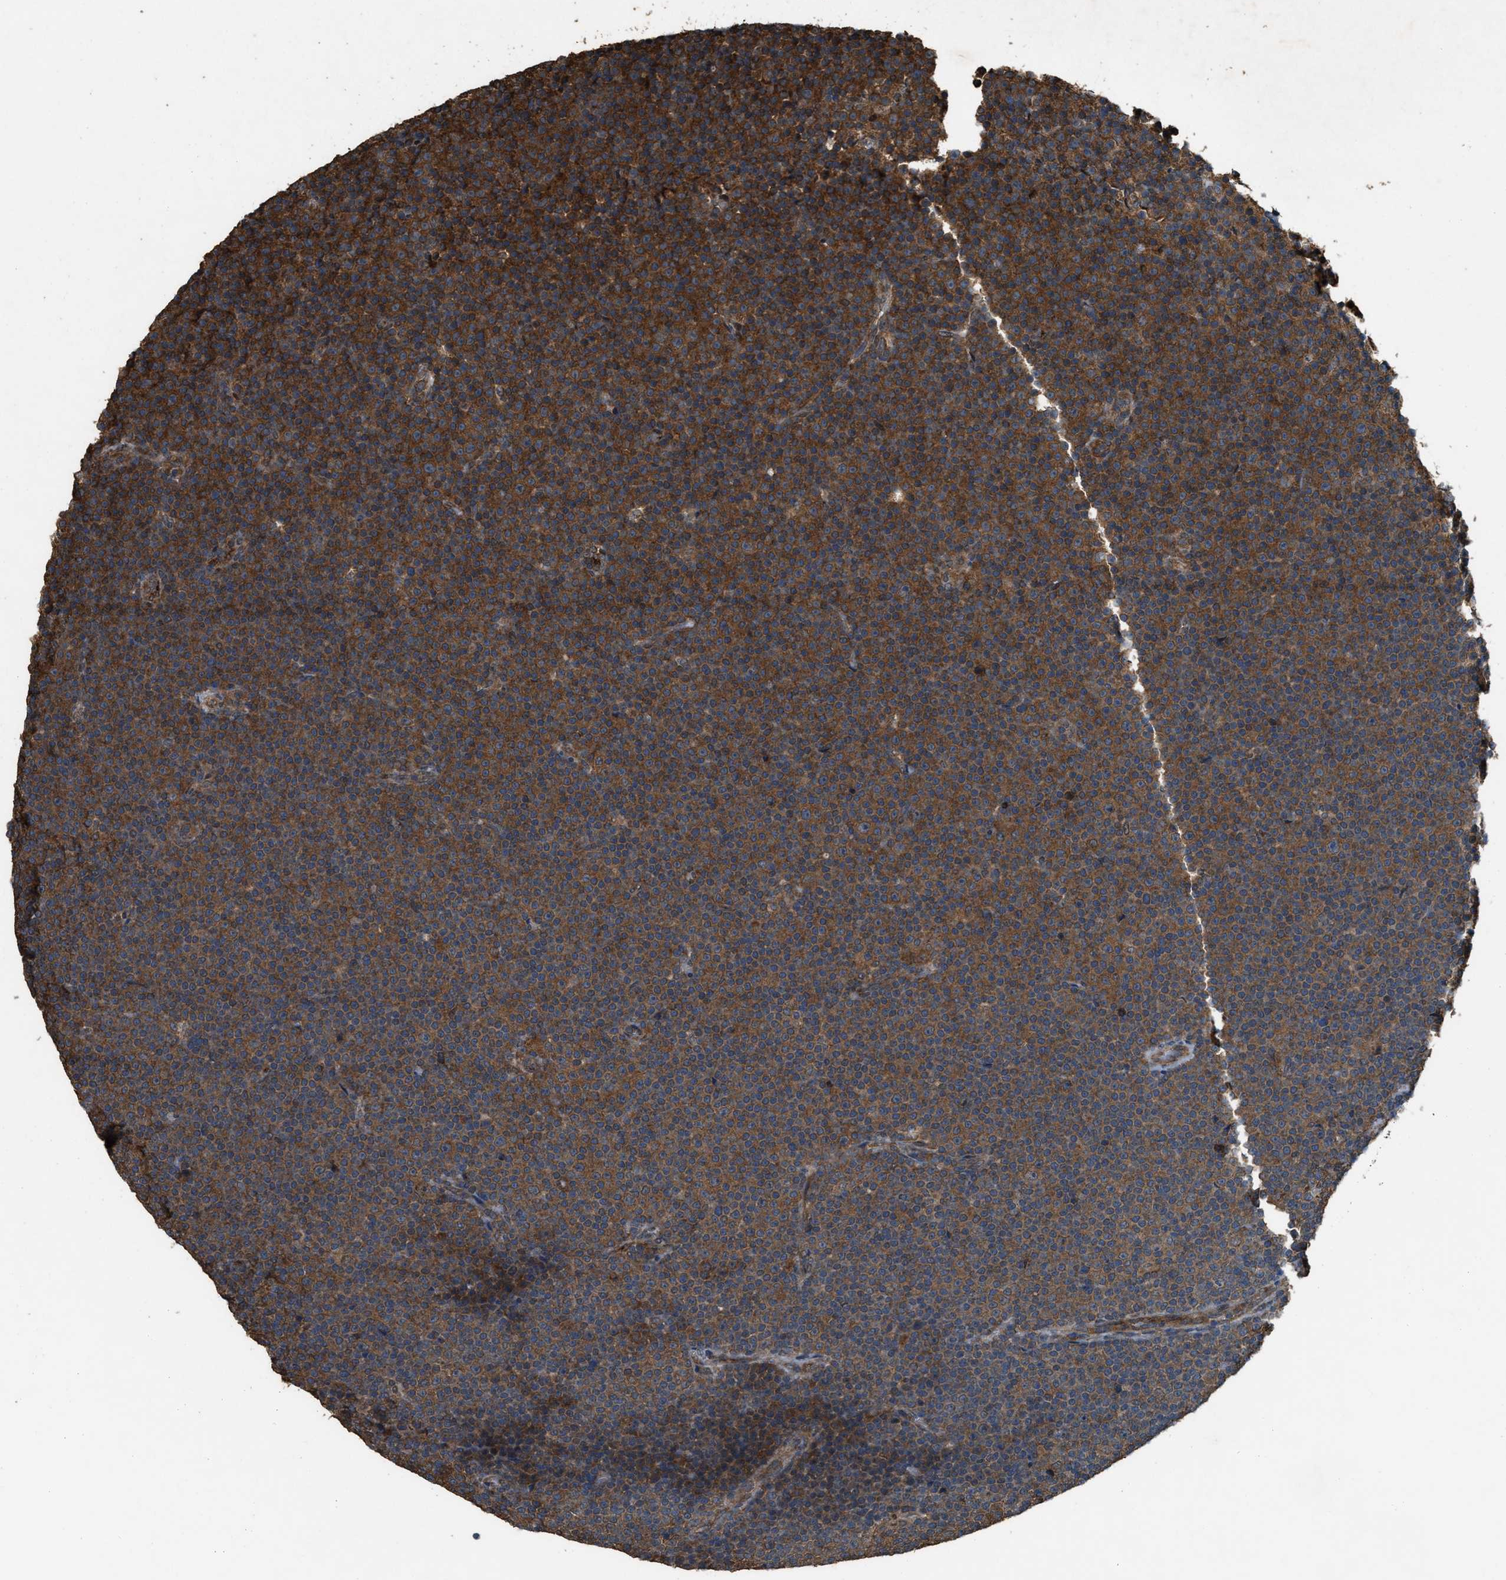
{"staining": {"intensity": "strong", "quantity": ">75%", "location": "cytoplasmic/membranous"}, "tissue": "lymphoma", "cell_type": "Tumor cells", "image_type": "cancer", "snomed": [{"axis": "morphology", "description": "Malignant lymphoma, non-Hodgkin's type, Low grade"}, {"axis": "topography", "description": "Lymph node"}], "caption": "Low-grade malignant lymphoma, non-Hodgkin's type tissue reveals strong cytoplasmic/membranous staining in about >75% of tumor cells, visualized by immunohistochemistry.", "gene": "ARHGEF5", "patient": {"sex": "female", "age": 67}}